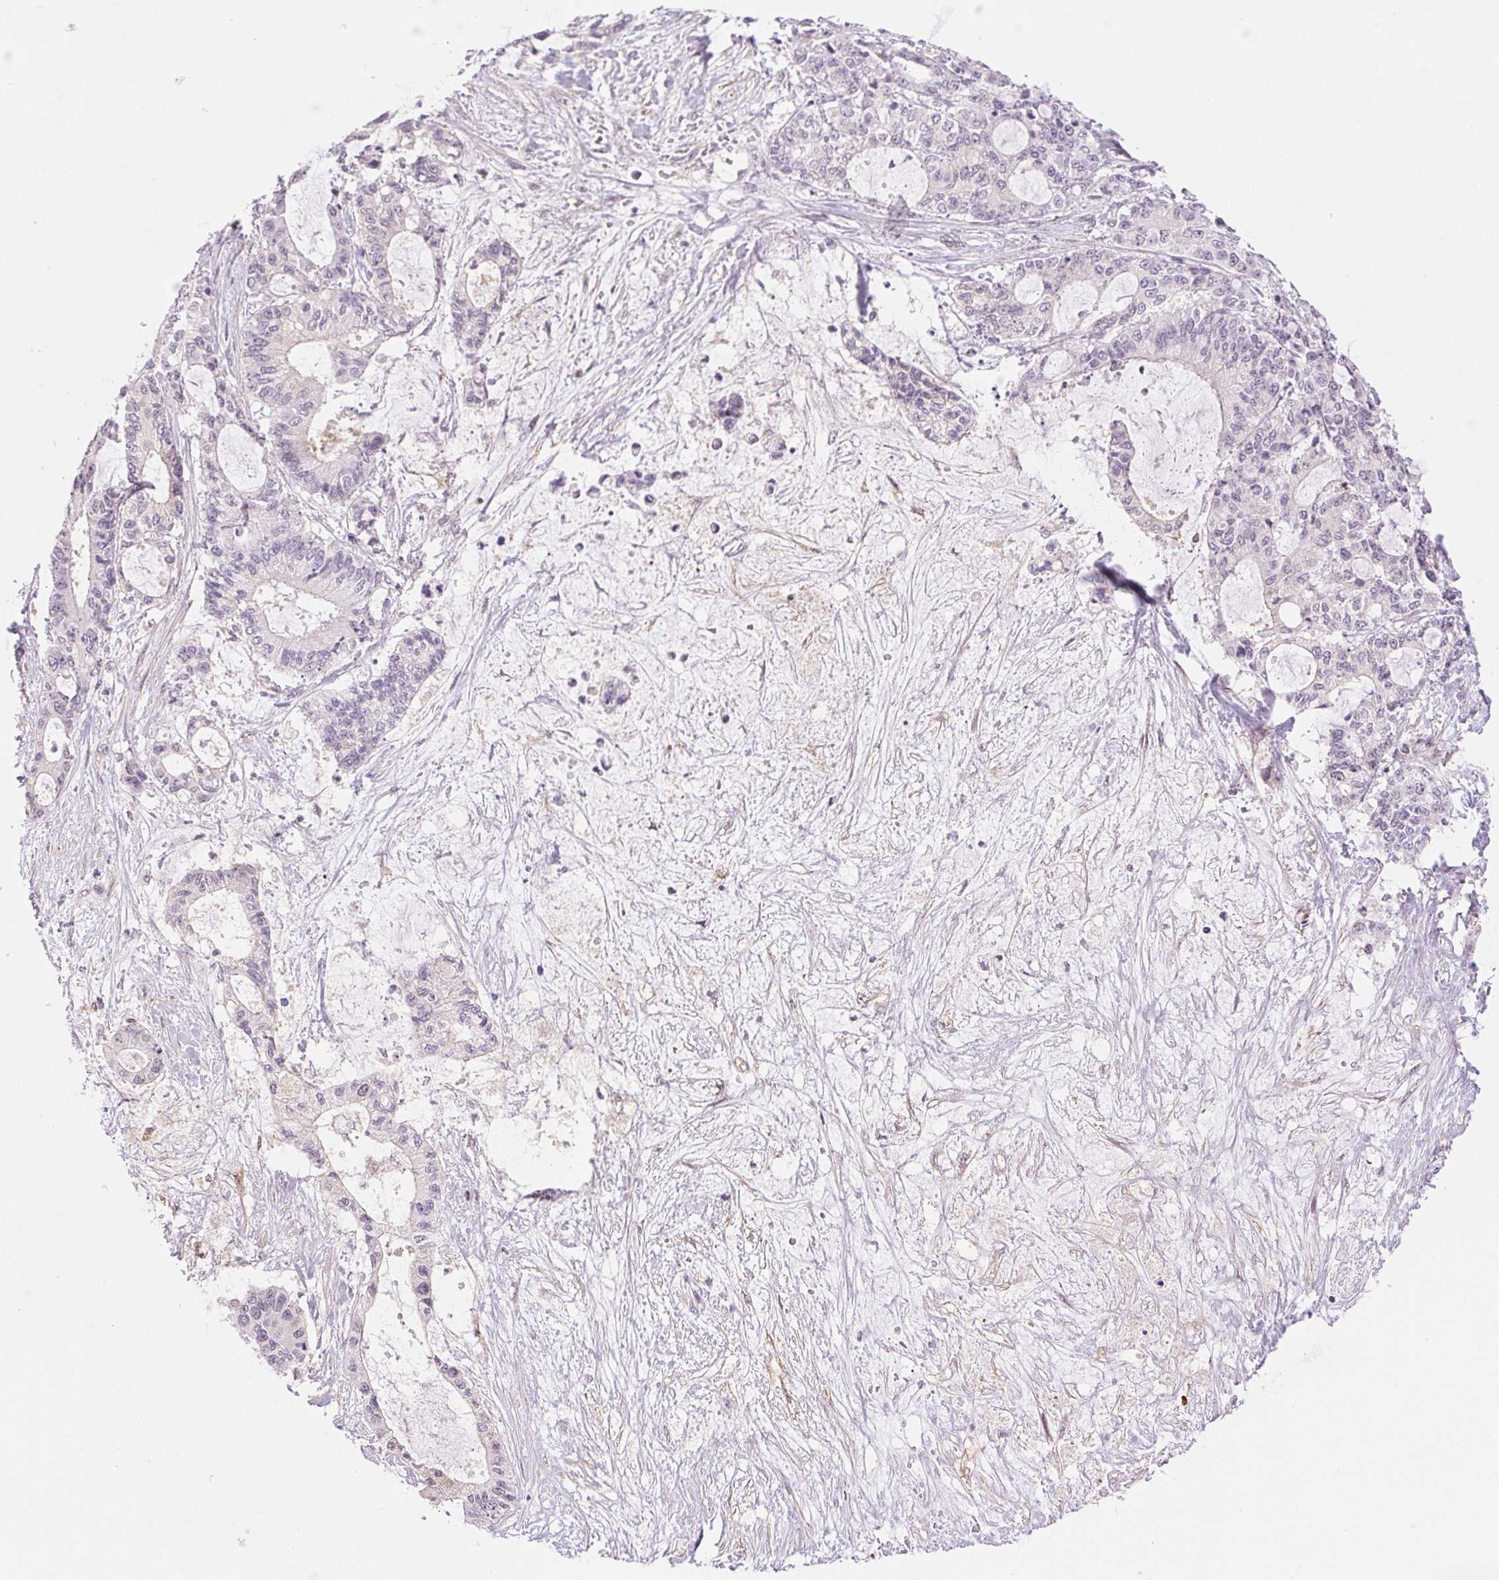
{"staining": {"intensity": "negative", "quantity": "none", "location": "none"}, "tissue": "liver cancer", "cell_type": "Tumor cells", "image_type": "cancer", "snomed": [{"axis": "morphology", "description": "Normal tissue, NOS"}, {"axis": "morphology", "description": "Cholangiocarcinoma"}, {"axis": "topography", "description": "Liver"}, {"axis": "topography", "description": "Peripheral nerve tissue"}], "caption": "This is a histopathology image of immunohistochemistry (IHC) staining of liver cholangiocarcinoma, which shows no expression in tumor cells.", "gene": "GYG2", "patient": {"sex": "female", "age": 73}}